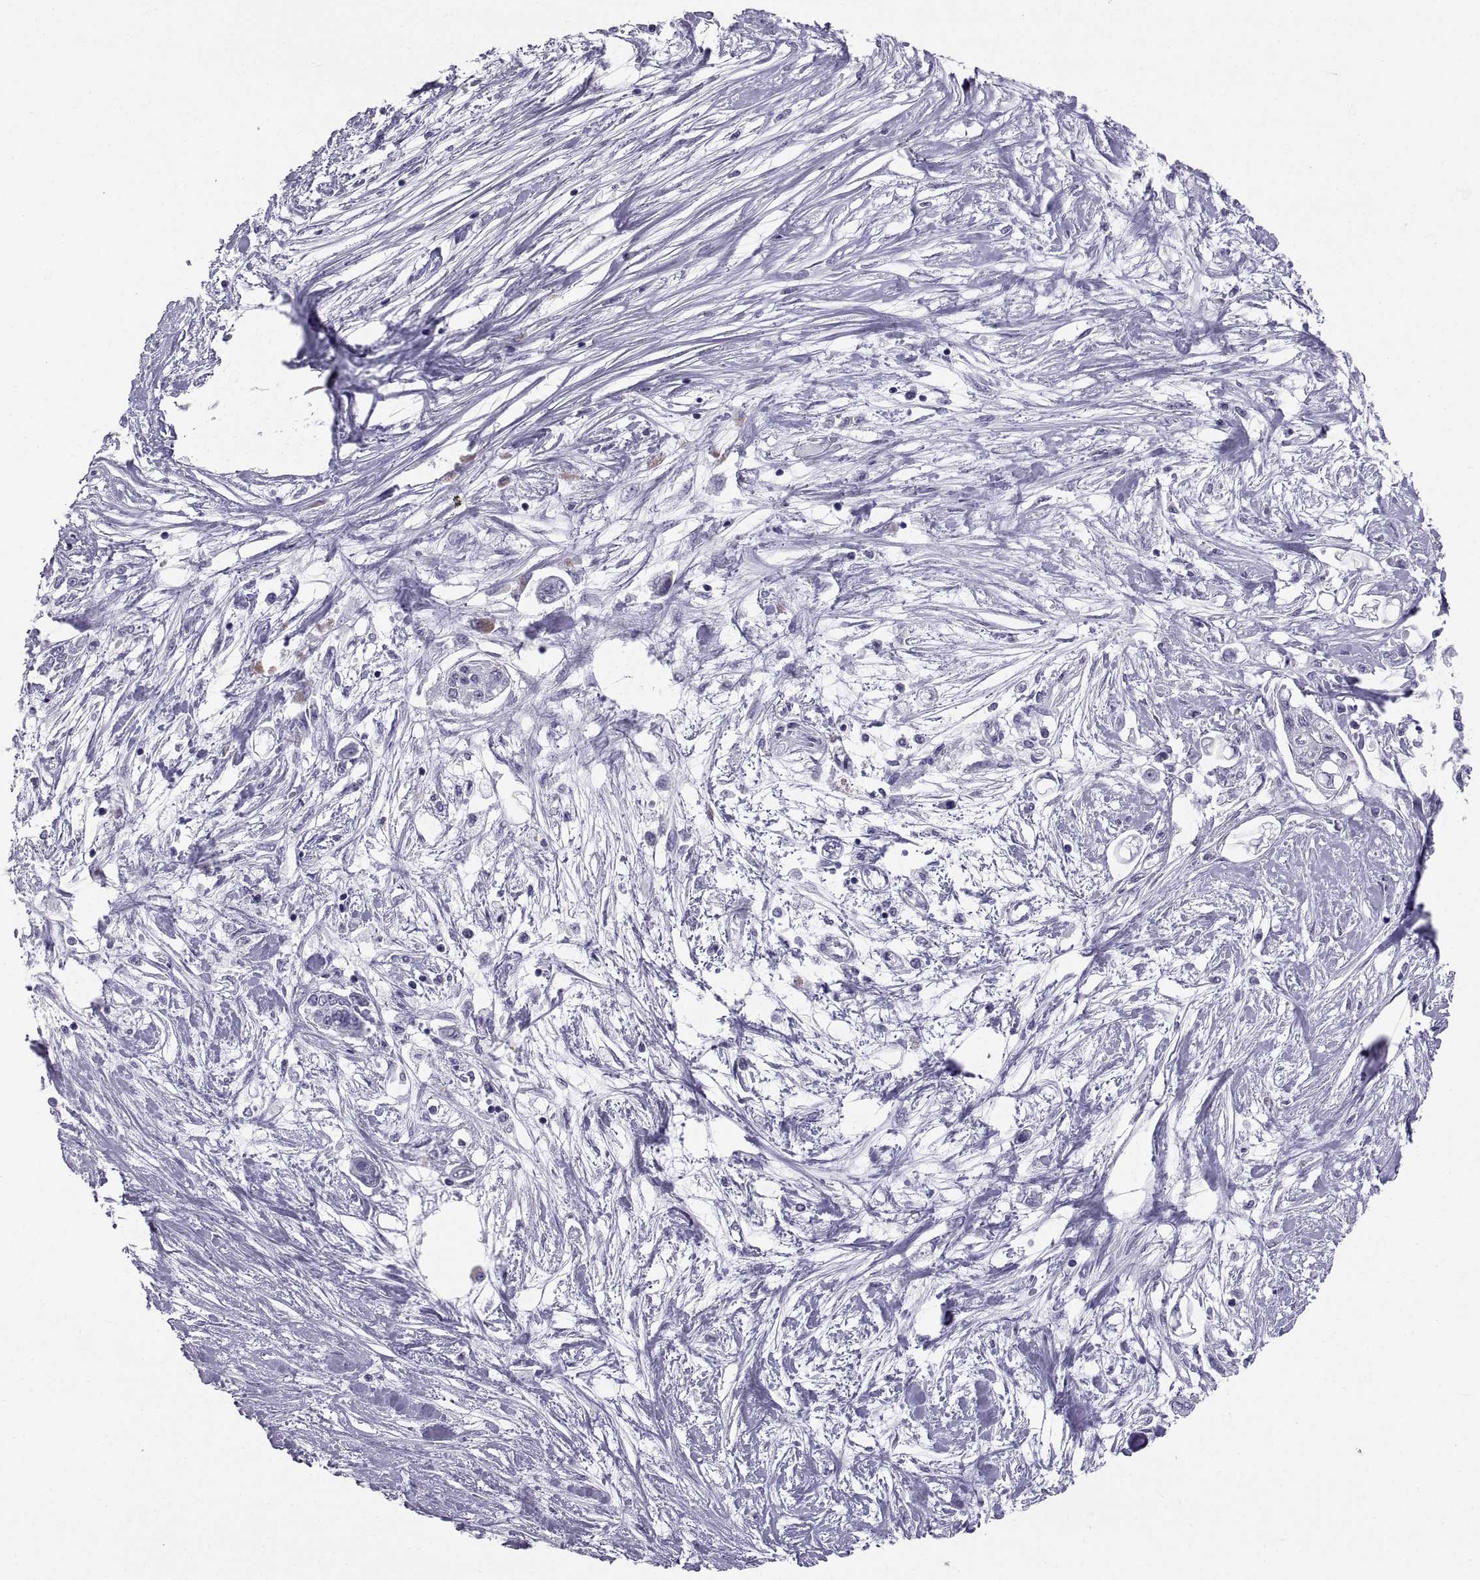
{"staining": {"intensity": "negative", "quantity": "none", "location": "none"}, "tissue": "pancreatic cancer", "cell_type": "Tumor cells", "image_type": "cancer", "snomed": [{"axis": "morphology", "description": "Adenocarcinoma, NOS"}, {"axis": "topography", "description": "Pancreas"}], "caption": "Tumor cells are negative for brown protein staining in pancreatic cancer. (Immunohistochemistry (ihc), brightfield microscopy, high magnification).", "gene": "PCSK1N", "patient": {"sex": "female", "age": 77}}